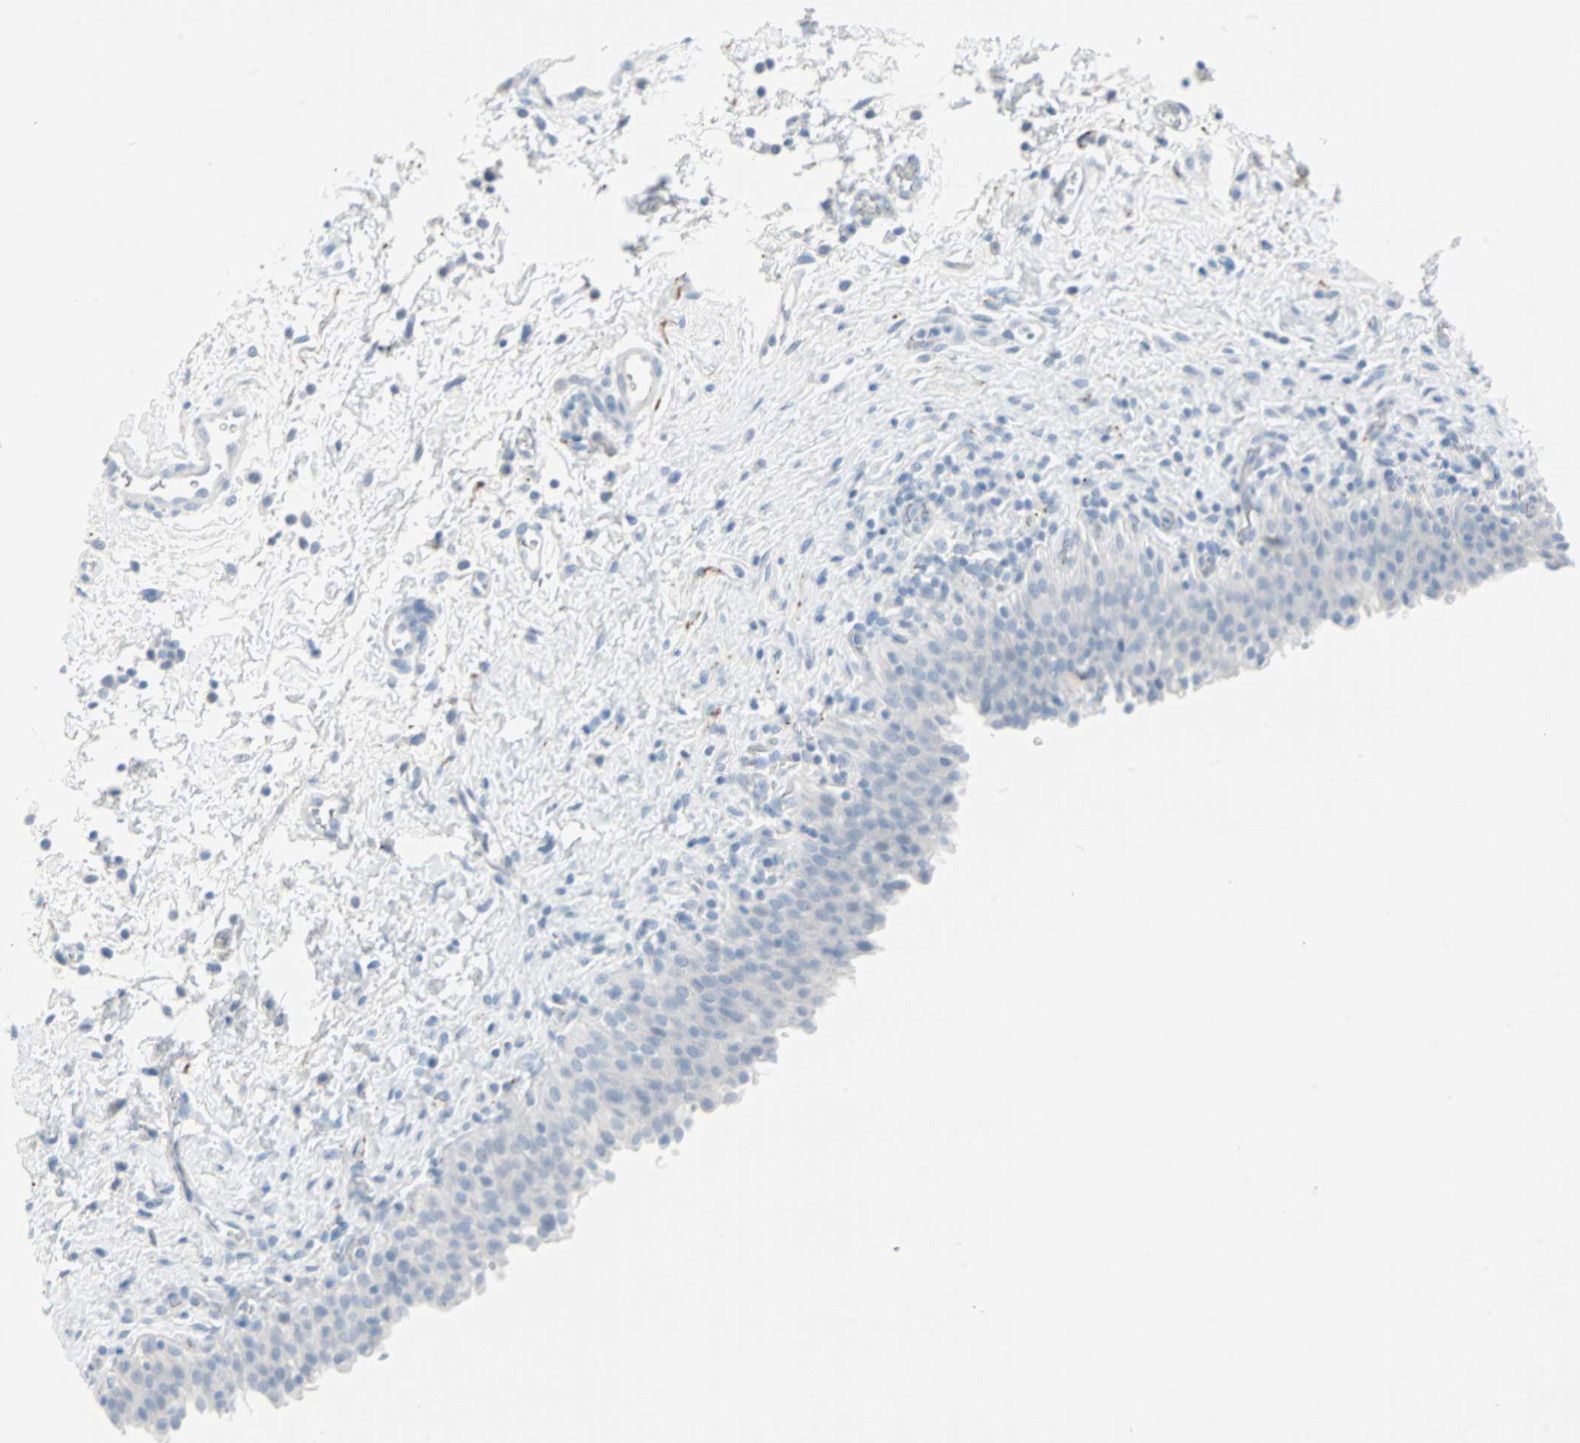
{"staining": {"intensity": "negative", "quantity": "none", "location": "none"}, "tissue": "urinary bladder", "cell_type": "Urothelial cells", "image_type": "normal", "snomed": [{"axis": "morphology", "description": "Normal tissue, NOS"}, {"axis": "topography", "description": "Urinary bladder"}], "caption": "Immunohistochemical staining of unremarkable urinary bladder reveals no significant positivity in urothelial cells. (Brightfield microscopy of DAB IHC at high magnification).", "gene": "STX1A", "patient": {"sex": "male", "age": 51}}